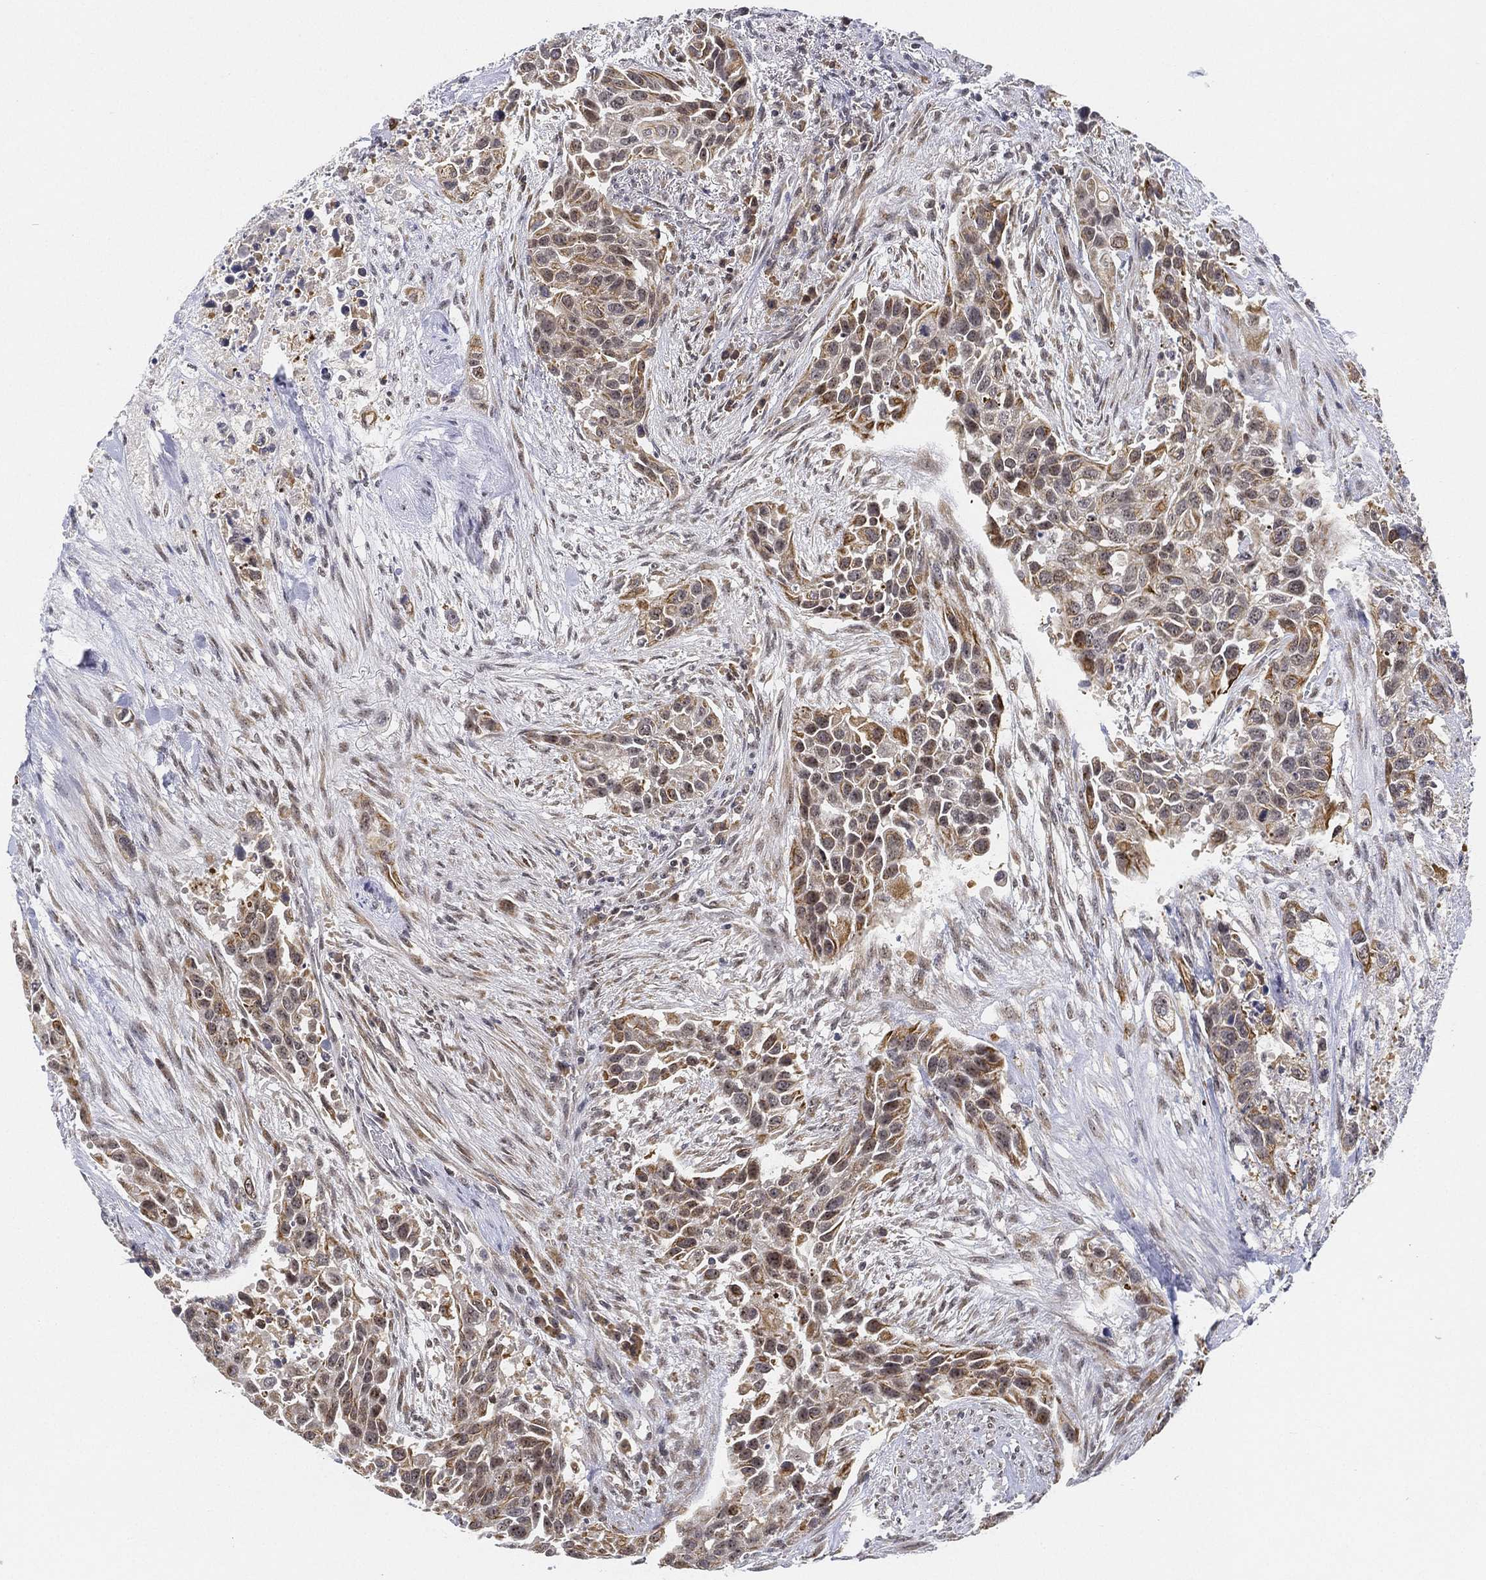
{"staining": {"intensity": "moderate", "quantity": "25%-75%", "location": "cytoplasmic/membranous,nuclear"}, "tissue": "urothelial cancer", "cell_type": "Tumor cells", "image_type": "cancer", "snomed": [{"axis": "morphology", "description": "Urothelial carcinoma, High grade"}, {"axis": "topography", "description": "Urinary bladder"}], "caption": "Immunohistochemistry (IHC) image of human urothelial carcinoma (high-grade) stained for a protein (brown), which reveals medium levels of moderate cytoplasmic/membranous and nuclear expression in about 25%-75% of tumor cells.", "gene": "PPP1R16B", "patient": {"sex": "female", "age": 73}}